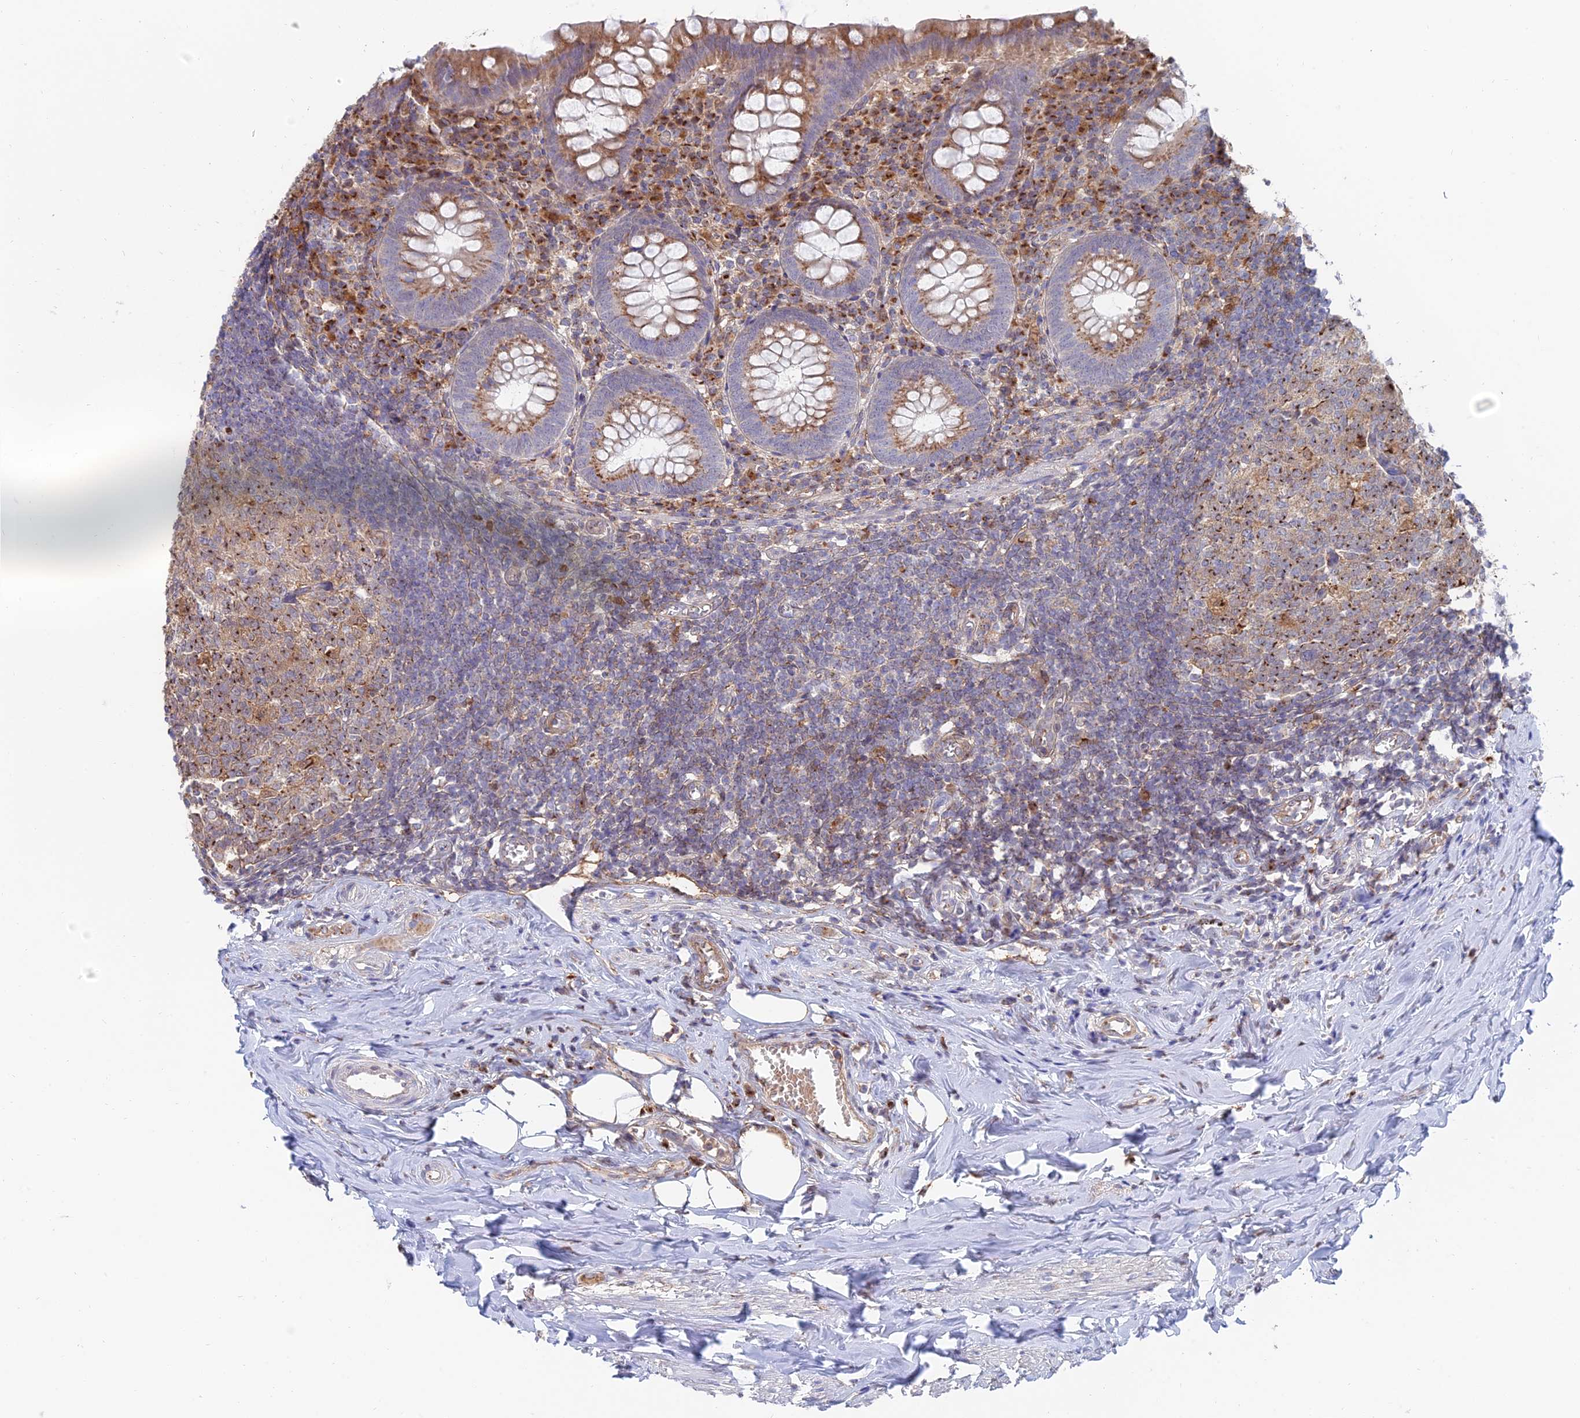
{"staining": {"intensity": "moderate", "quantity": ">75%", "location": "cytoplasmic/membranous"}, "tissue": "appendix", "cell_type": "Glandular cells", "image_type": "normal", "snomed": [{"axis": "morphology", "description": "Normal tissue, NOS"}, {"axis": "topography", "description": "Appendix"}], "caption": "A high-resolution histopathology image shows immunohistochemistry staining of unremarkable appendix, which demonstrates moderate cytoplasmic/membranous staining in approximately >75% of glandular cells. (IHC, brightfield microscopy, high magnification).", "gene": "ENSG00000267561", "patient": {"sex": "female", "age": 51}}